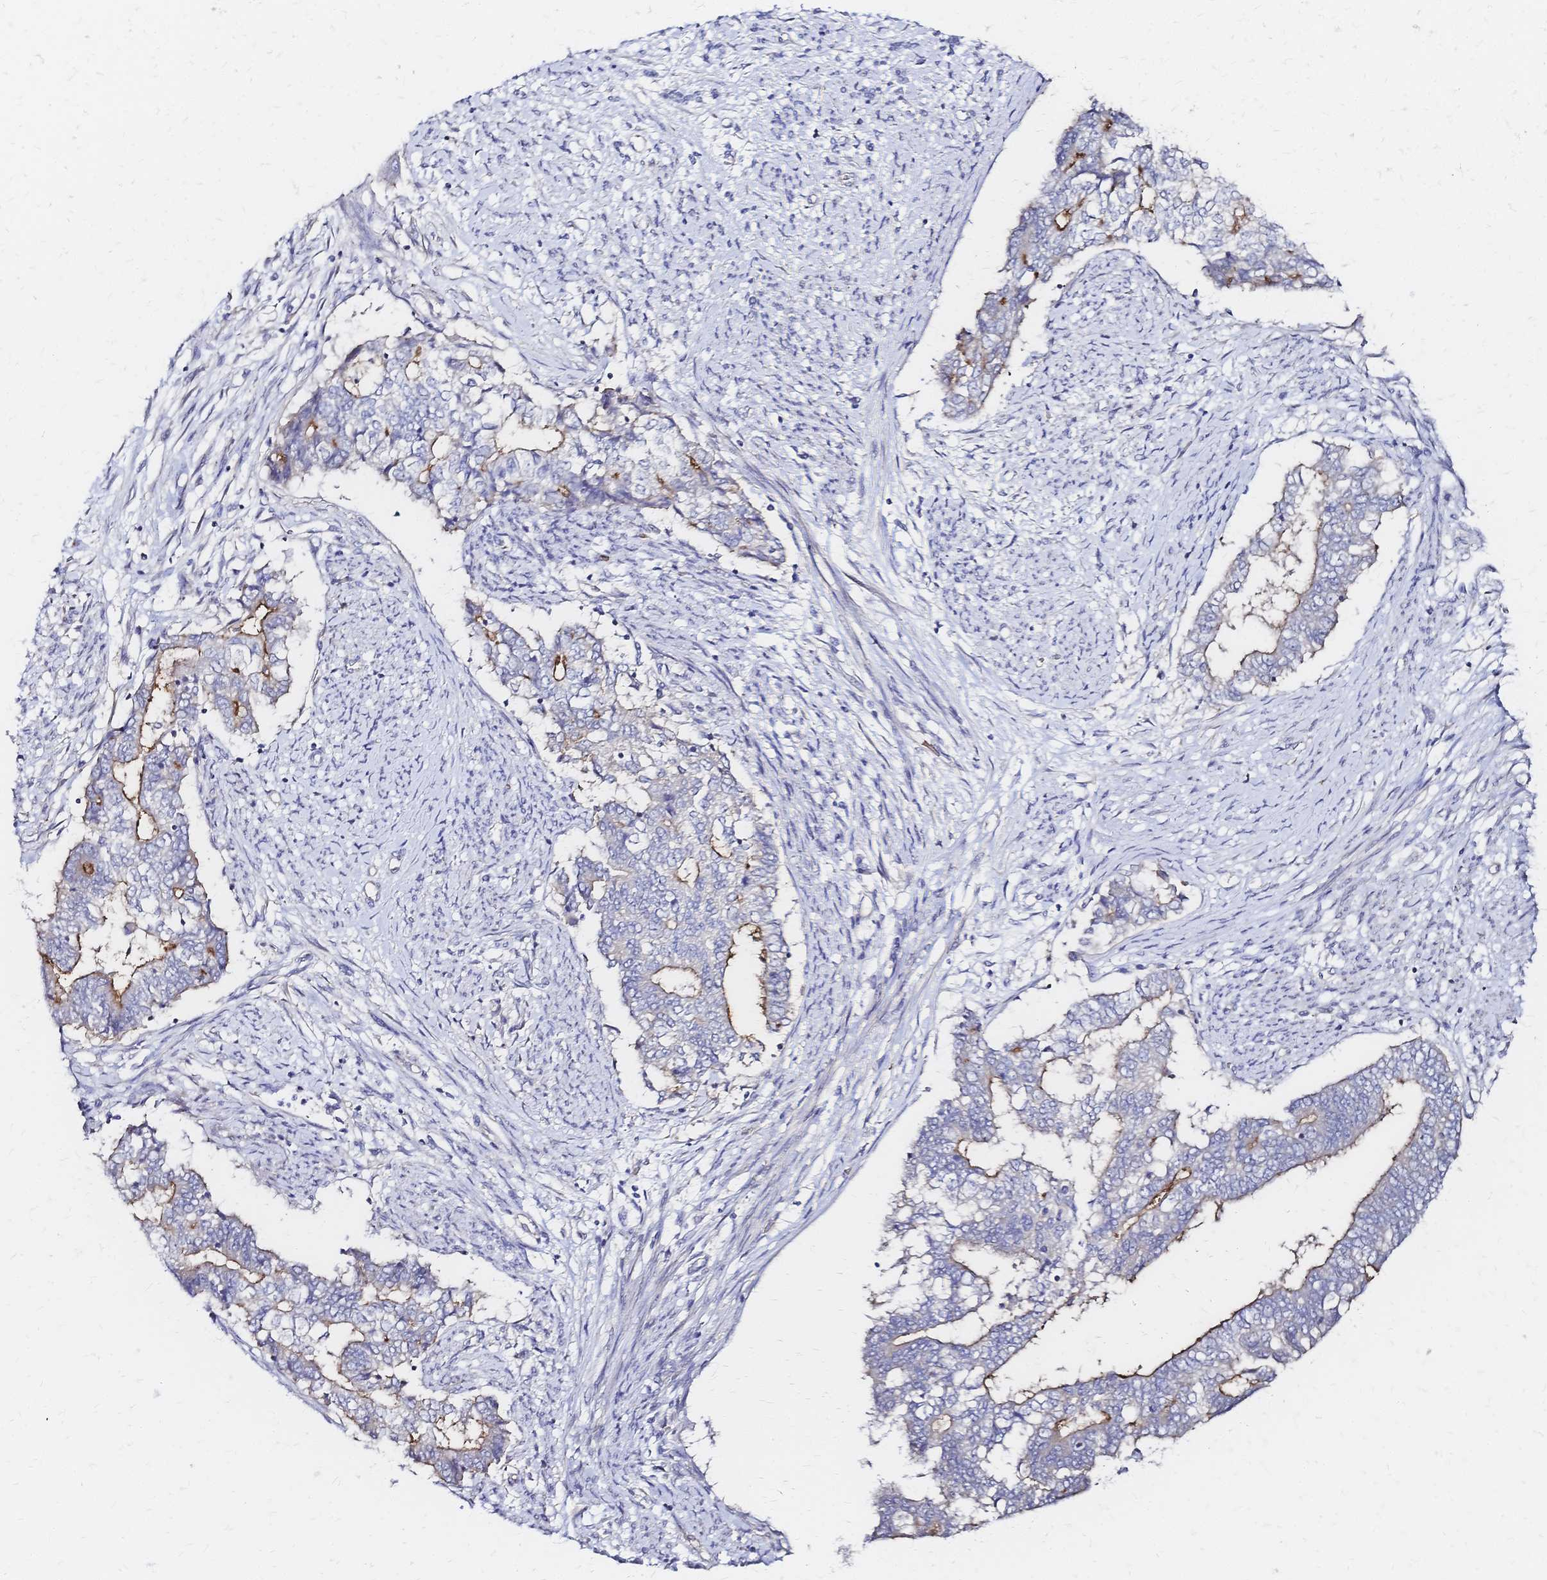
{"staining": {"intensity": "moderate", "quantity": "<25%", "location": "cytoplasmic/membranous"}, "tissue": "endometrial cancer", "cell_type": "Tumor cells", "image_type": "cancer", "snomed": [{"axis": "morphology", "description": "Adenocarcinoma, NOS"}, {"axis": "topography", "description": "Endometrium"}], "caption": "Protein staining exhibits moderate cytoplasmic/membranous expression in approximately <25% of tumor cells in endometrial adenocarcinoma.", "gene": "SLC5A1", "patient": {"sex": "female", "age": 65}}